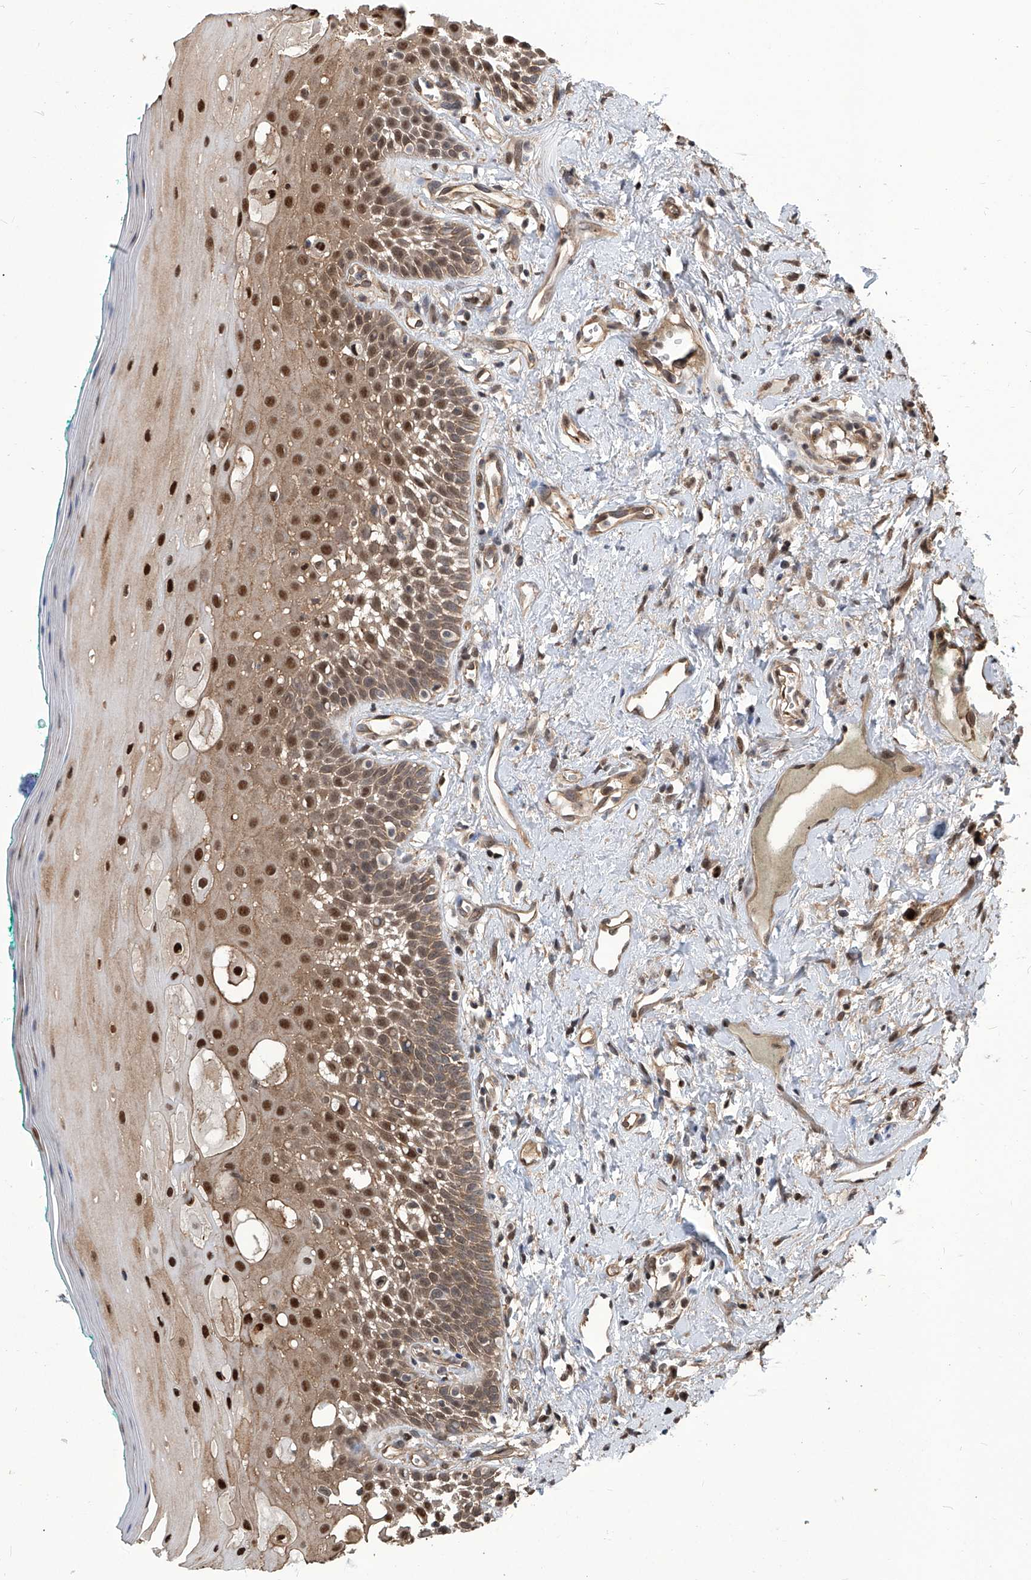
{"staining": {"intensity": "strong", "quantity": "<25%", "location": "cytoplasmic/membranous,nuclear"}, "tissue": "oral mucosa", "cell_type": "Squamous epithelial cells", "image_type": "normal", "snomed": [{"axis": "morphology", "description": "Normal tissue, NOS"}, {"axis": "topography", "description": "Oral tissue"}], "caption": "Protein expression analysis of normal human oral mucosa reveals strong cytoplasmic/membranous,nuclear staining in approximately <25% of squamous epithelial cells. The staining was performed using DAB (3,3'-diaminobenzidine), with brown indicating positive protein expression. Nuclei are stained blue with hematoxylin.", "gene": "PSMB1", "patient": {"sex": "female", "age": 70}}